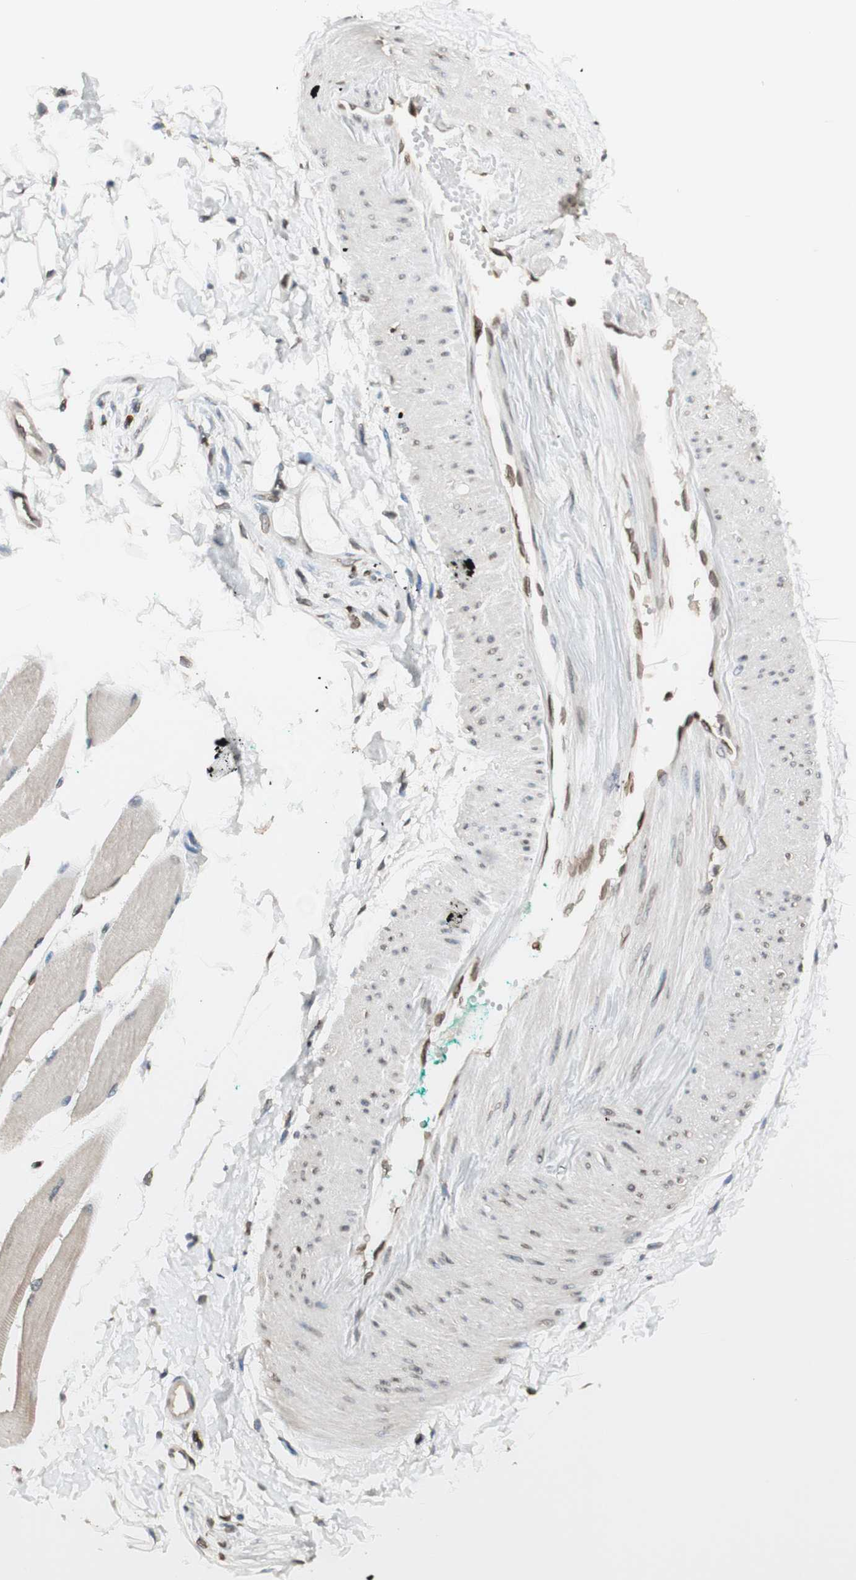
{"staining": {"intensity": "weak", "quantity": ">75%", "location": "cytoplasmic/membranous"}, "tissue": "skeletal muscle", "cell_type": "Myocytes", "image_type": "normal", "snomed": [{"axis": "morphology", "description": "Normal tissue, NOS"}, {"axis": "topography", "description": "Skeletal muscle"}, {"axis": "topography", "description": "Oral tissue"}, {"axis": "topography", "description": "Peripheral nerve tissue"}], "caption": "Skeletal muscle stained for a protein (brown) shows weak cytoplasmic/membranous positive staining in approximately >75% of myocytes.", "gene": "TMPO", "patient": {"sex": "female", "age": 84}}